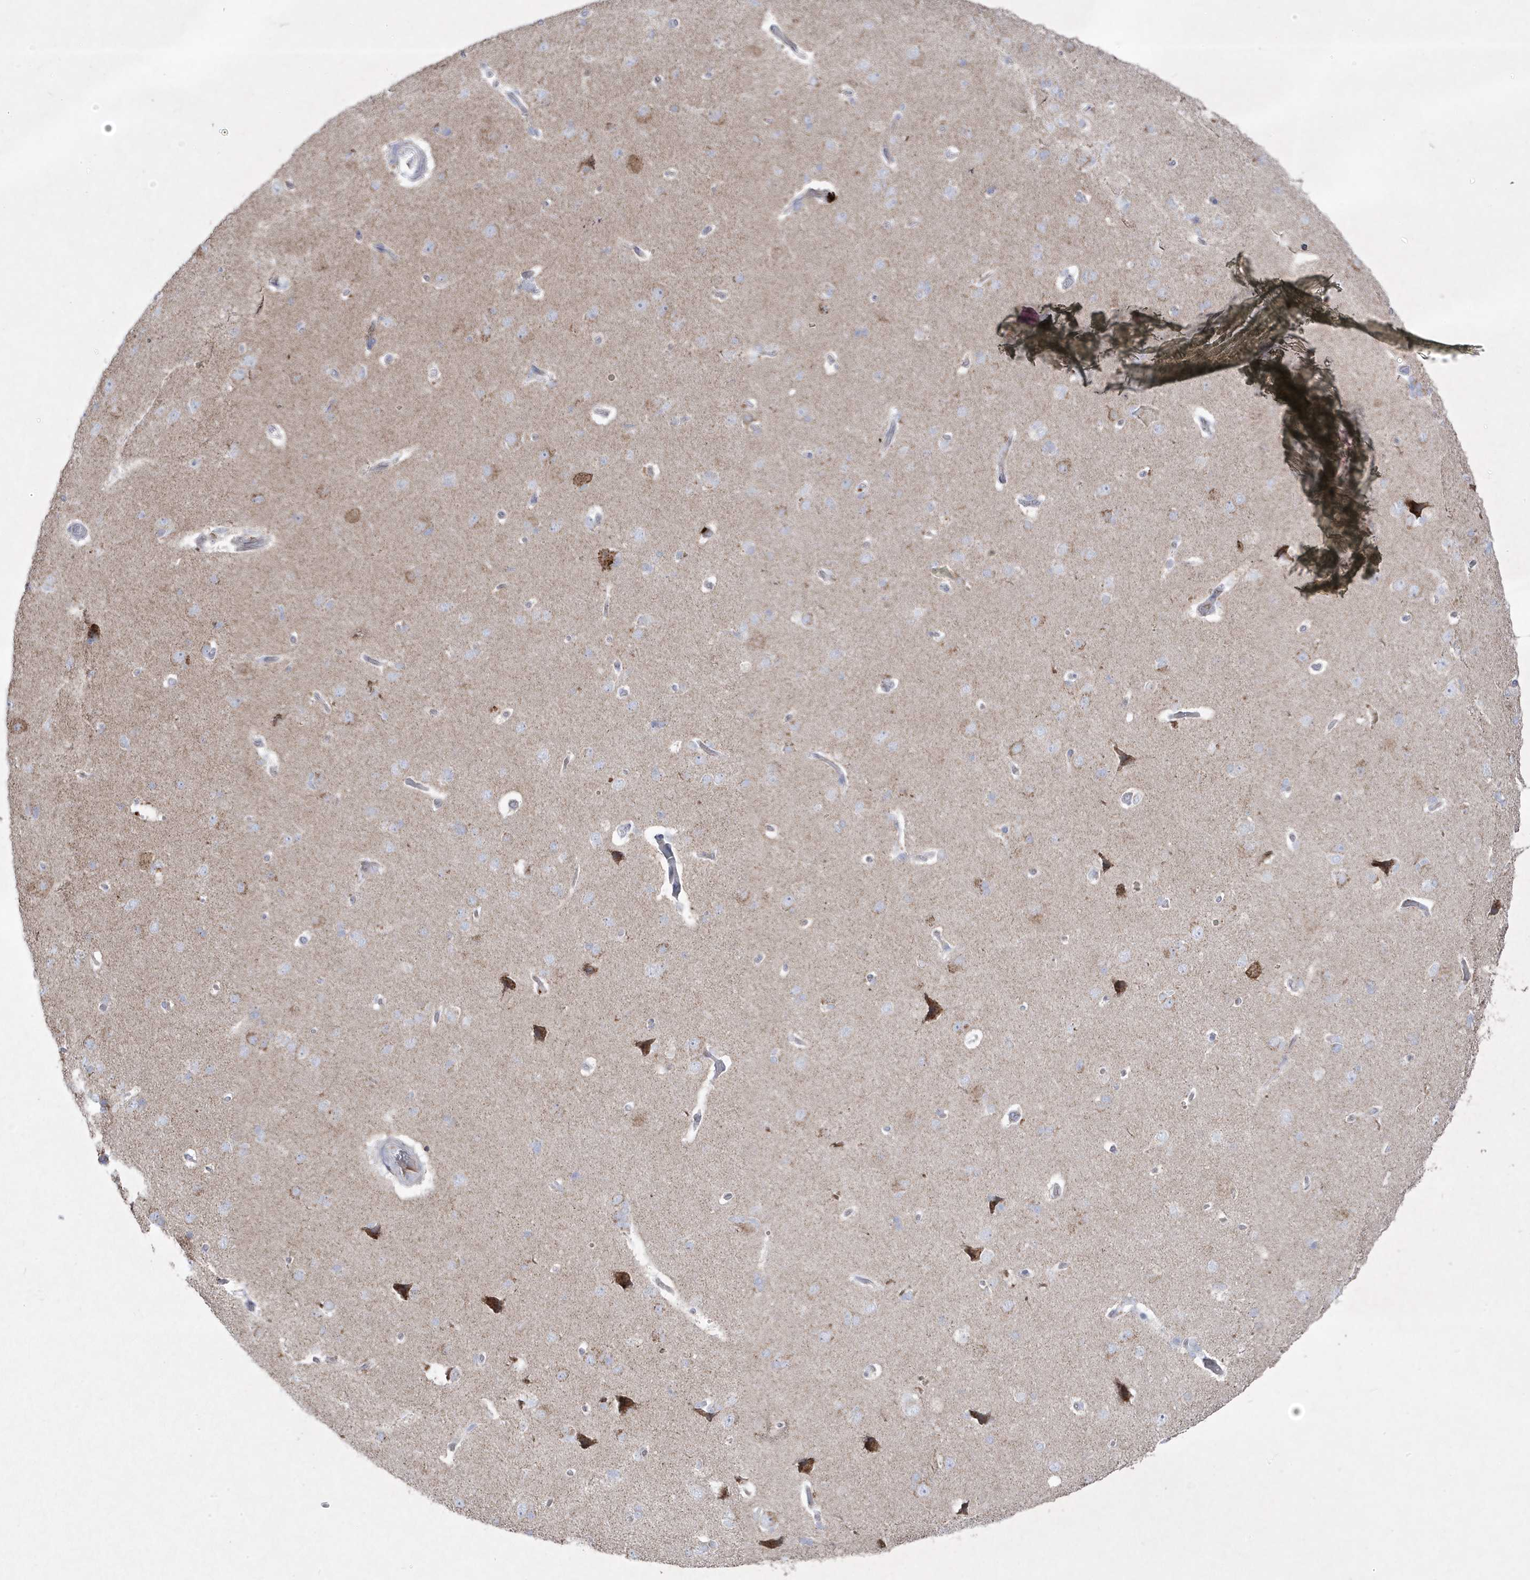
{"staining": {"intensity": "negative", "quantity": "none", "location": "none"}, "tissue": "cerebral cortex", "cell_type": "Endothelial cells", "image_type": "normal", "snomed": [{"axis": "morphology", "description": "Normal tissue, NOS"}, {"axis": "topography", "description": "Cerebral cortex"}], "caption": "The histopathology image shows no significant staining in endothelial cells of cerebral cortex. Brightfield microscopy of immunohistochemistry stained with DAB (3,3'-diaminobenzidine) (brown) and hematoxylin (blue), captured at high magnification.", "gene": "ADAMTSL3", "patient": {"sex": "male", "age": 62}}